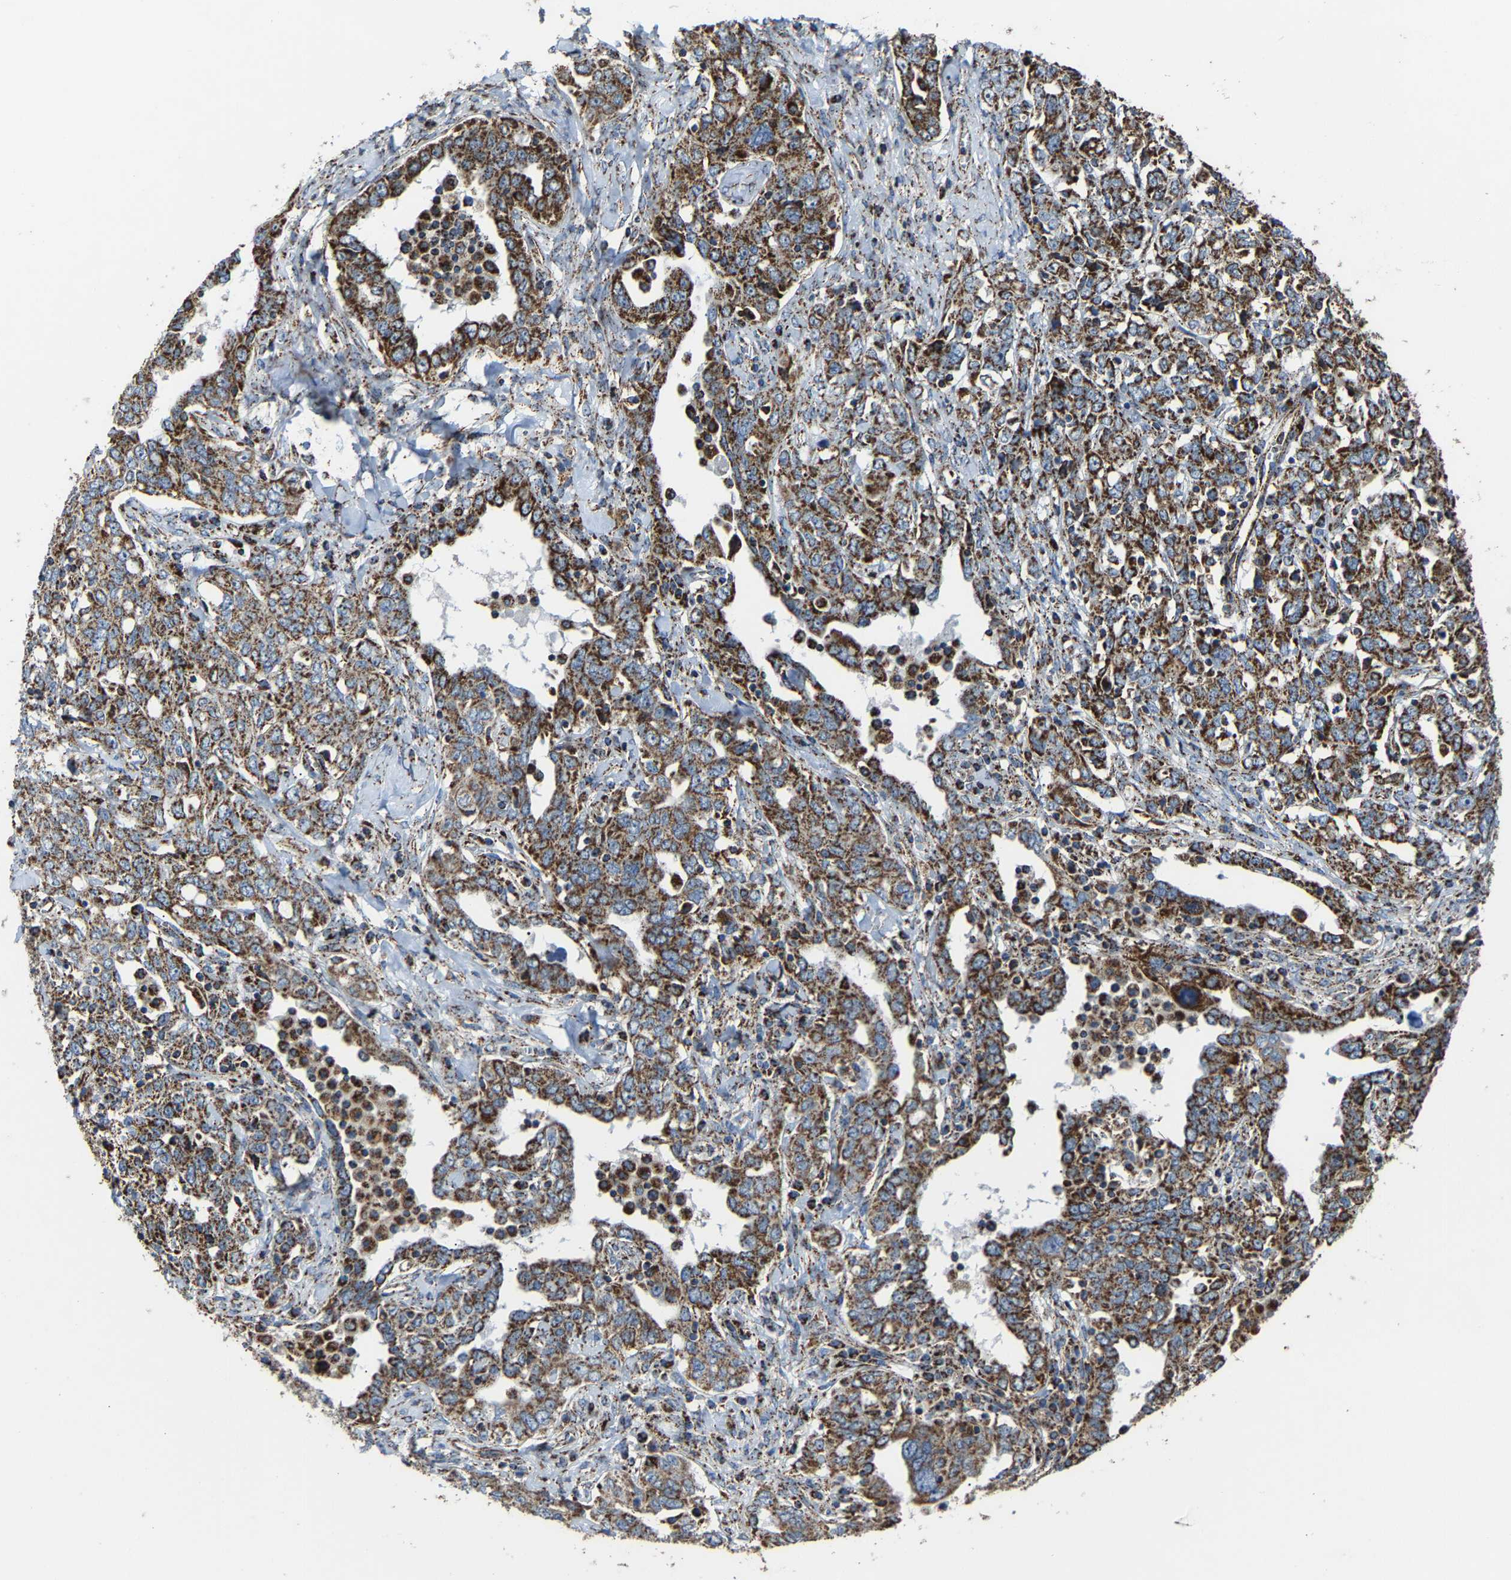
{"staining": {"intensity": "moderate", "quantity": ">75%", "location": "cytoplasmic/membranous"}, "tissue": "ovarian cancer", "cell_type": "Tumor cells", "image_type": "cancer", "snomed": [{"axis": "morphology", "description": "Carcinoma, endometroid"}, {"axis": "topography", "description": "Ovary"}], "caption": "High-power microscopy captured an immunohistochemistry photomicrograph of ovarian endometroid carcinoma, revealing moderate cytoplasmic/membranous expression in about >75% of tumor cells. (DAB (3,3'-diaminobenzidine) = brown stain, brightfield microscopy at high magnification).", "gene": "NDUFV3", "patient": {"sex": "female", "age": 62}}